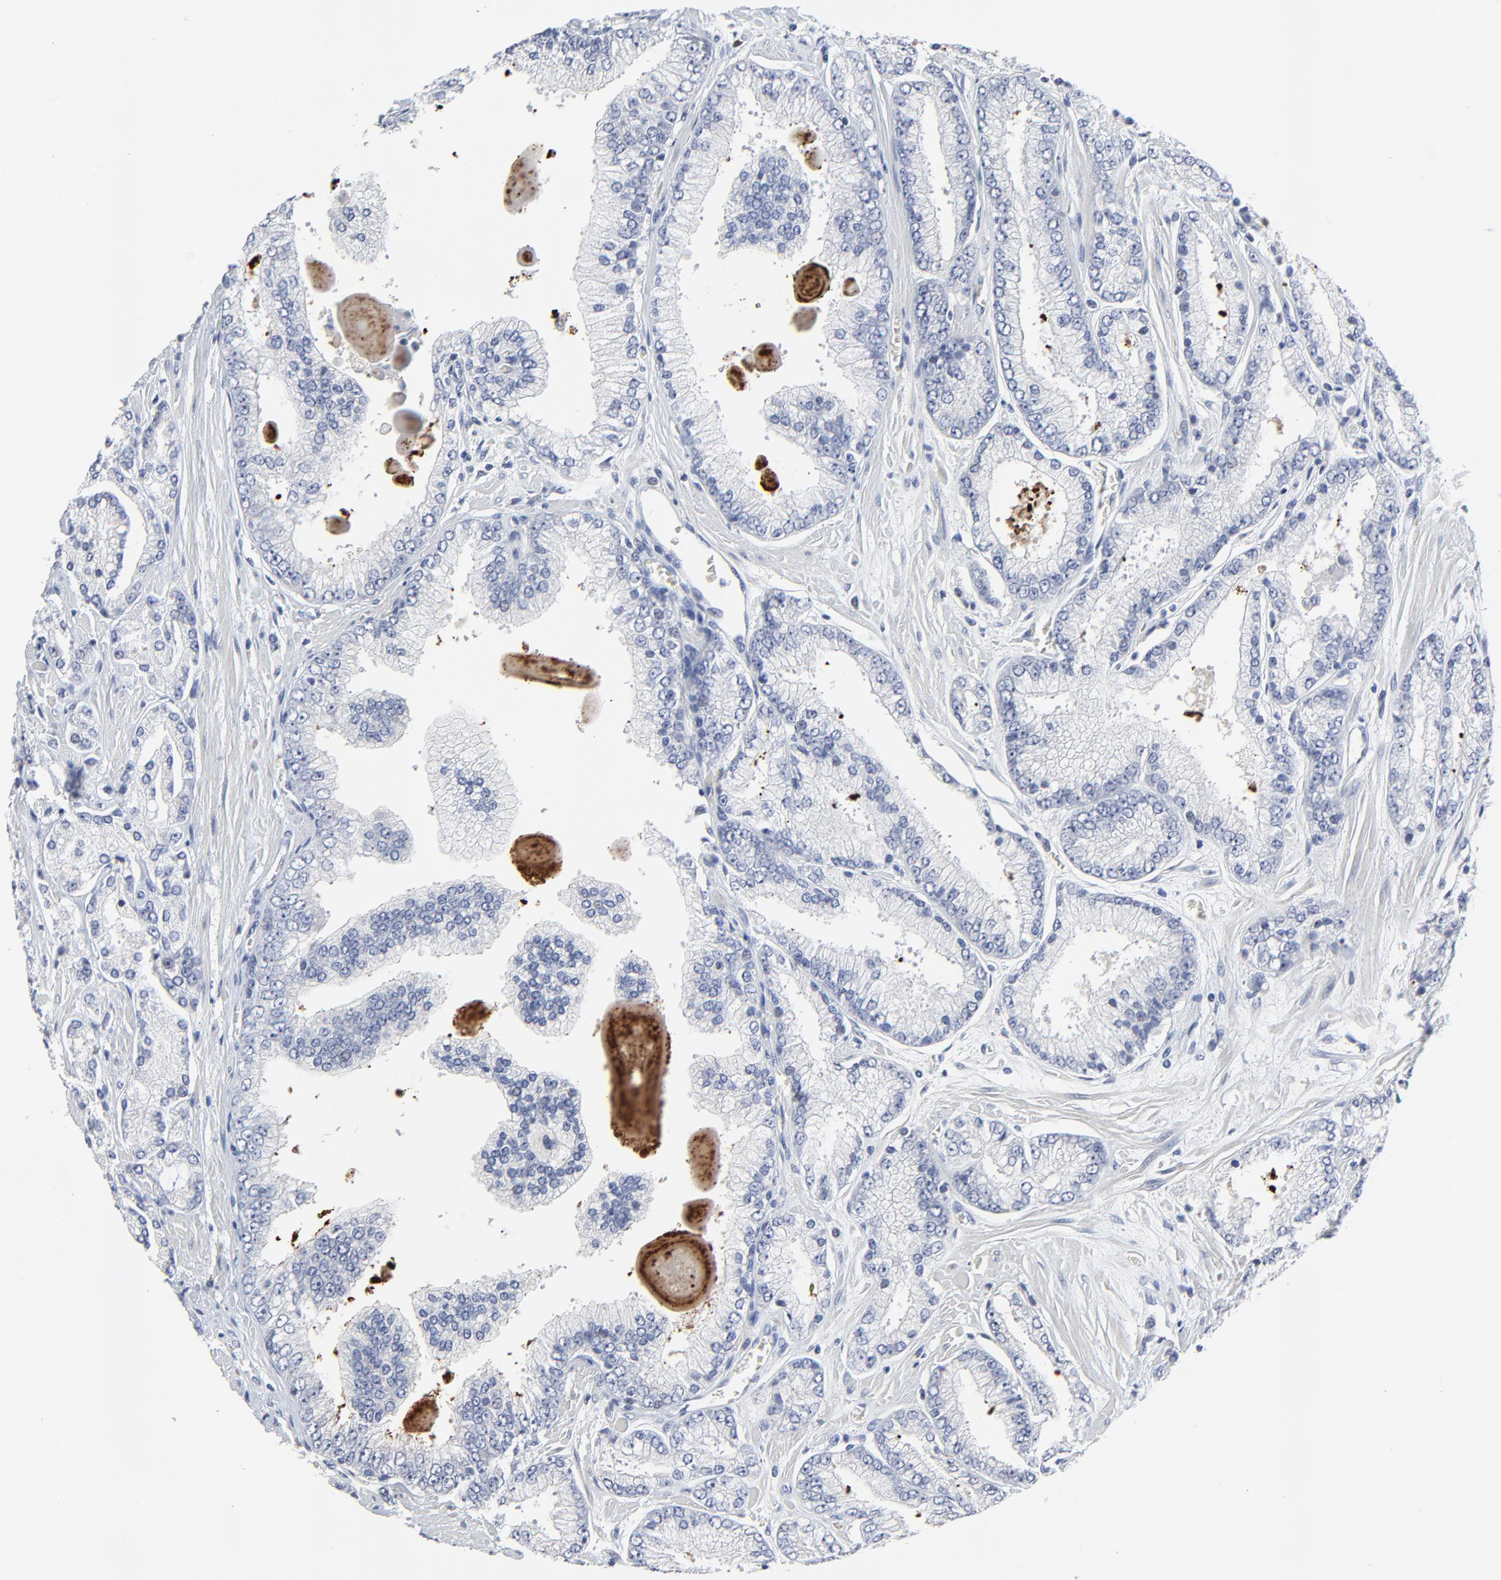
{"staining": {"intensity": "negative", "quantity": "none", "location": "none"}, "tissue": "prostate cancer", "cell_type": "Tumor cells", "image_type": "cancer", "snomed": [{"axis": "morphology", "description": "Adenocarcinoma, High grade"}, {"axis": "topography", "description": "Prostate"}], "caption": "Immunohistochemistry (IHC) of prostate cancer reveals no expression in tumor cells.", "gene": "NLGN3", "patient": {"sex": "male", "age": 71}}